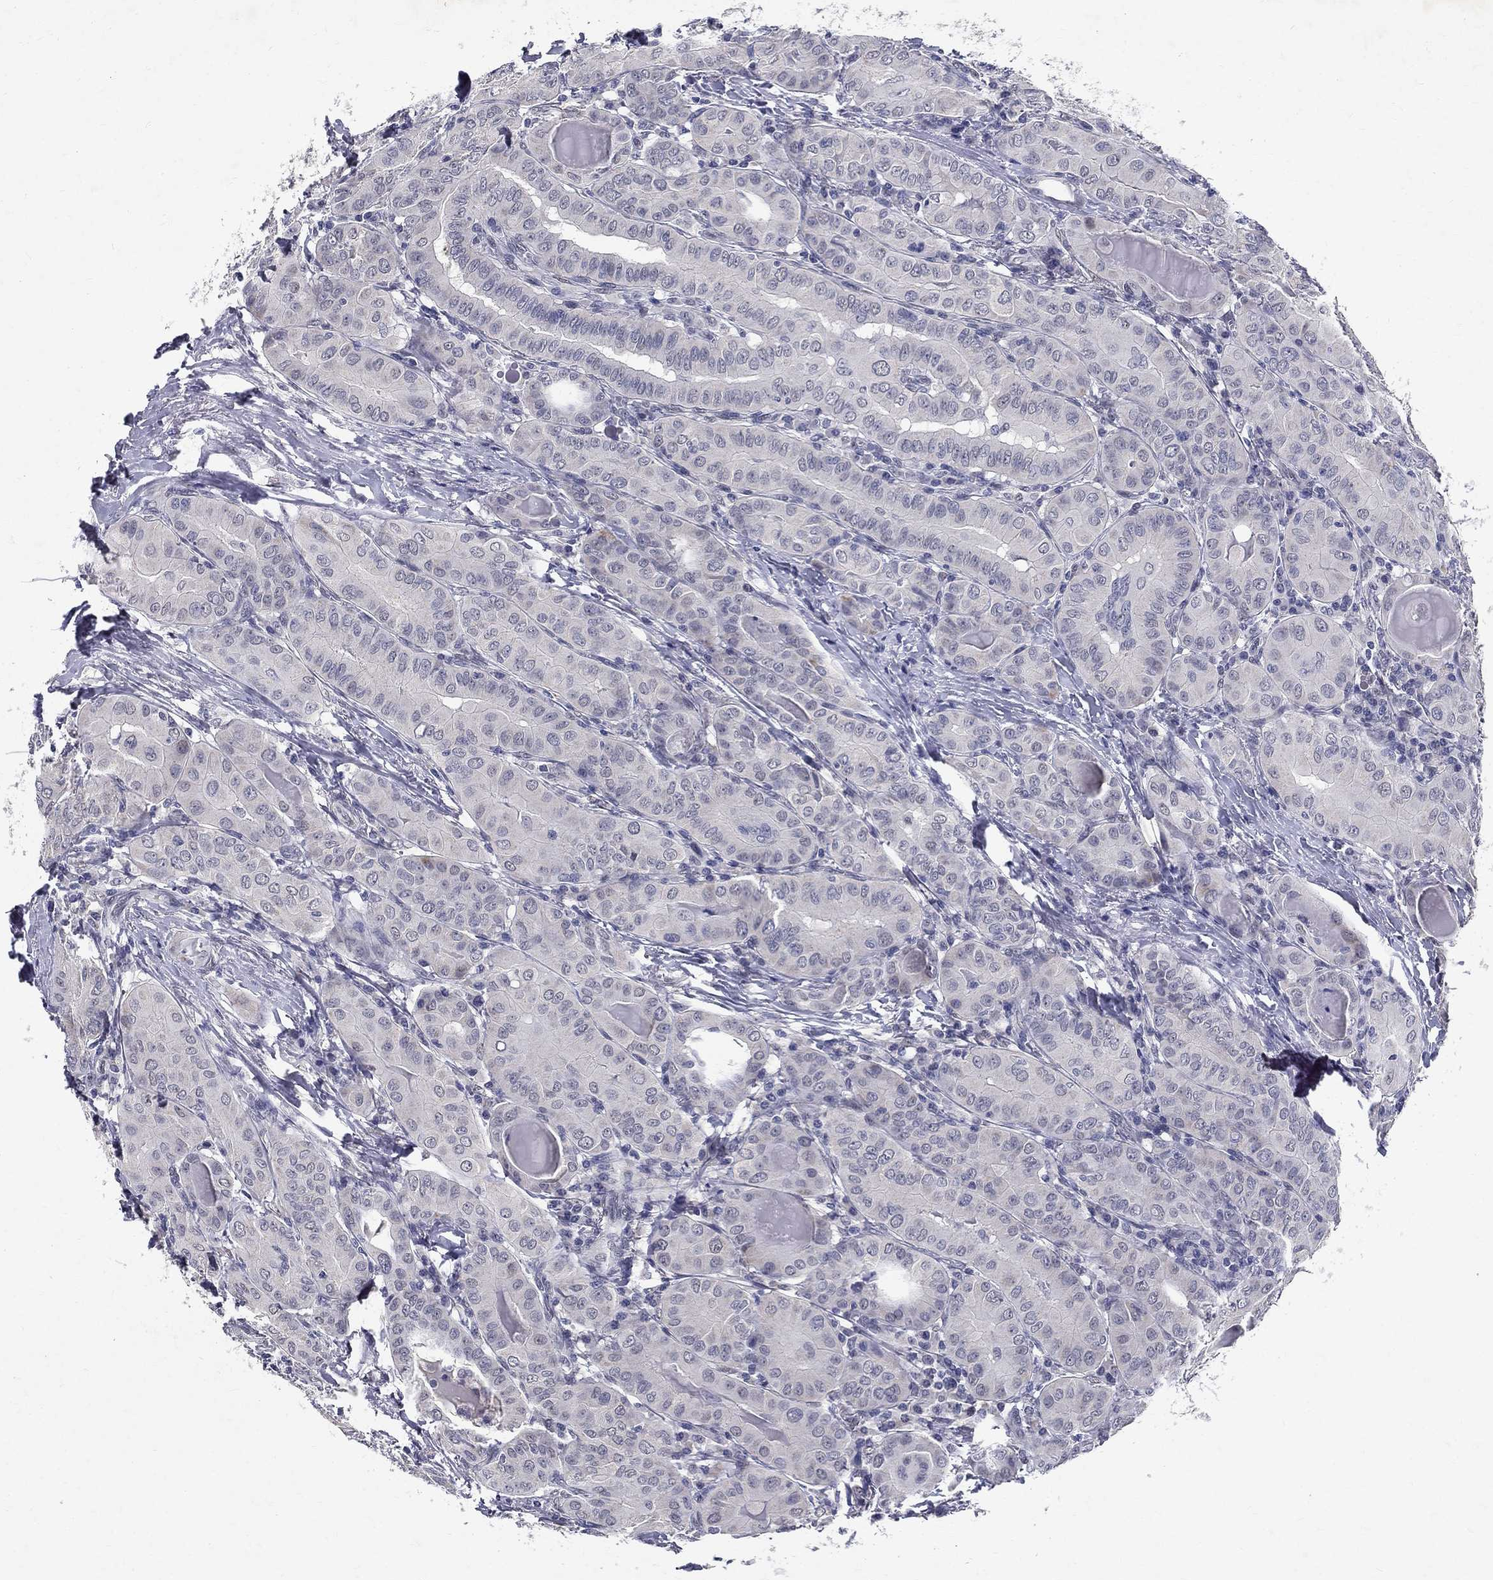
{"staining": {"intensity": "negative", "quantity": "none", "location": "none"}, "tissue": "thyroid cancer", "cell_type": "Tumor cells", "image_type": "cancer", "snomed": [{"axis": "morphology", "description": "Papillary adenocarcinoma, NOS"}, {"axis": "topography", "description": "Thyroid gland"}], "caption": "IHC image of neoplastic tissue: thyroid cancer stained with DAB exhibits no significant protein expression in tumor cells.", "gene": "RBFOX1", "patient": {"sex": "female", "age": 37}}